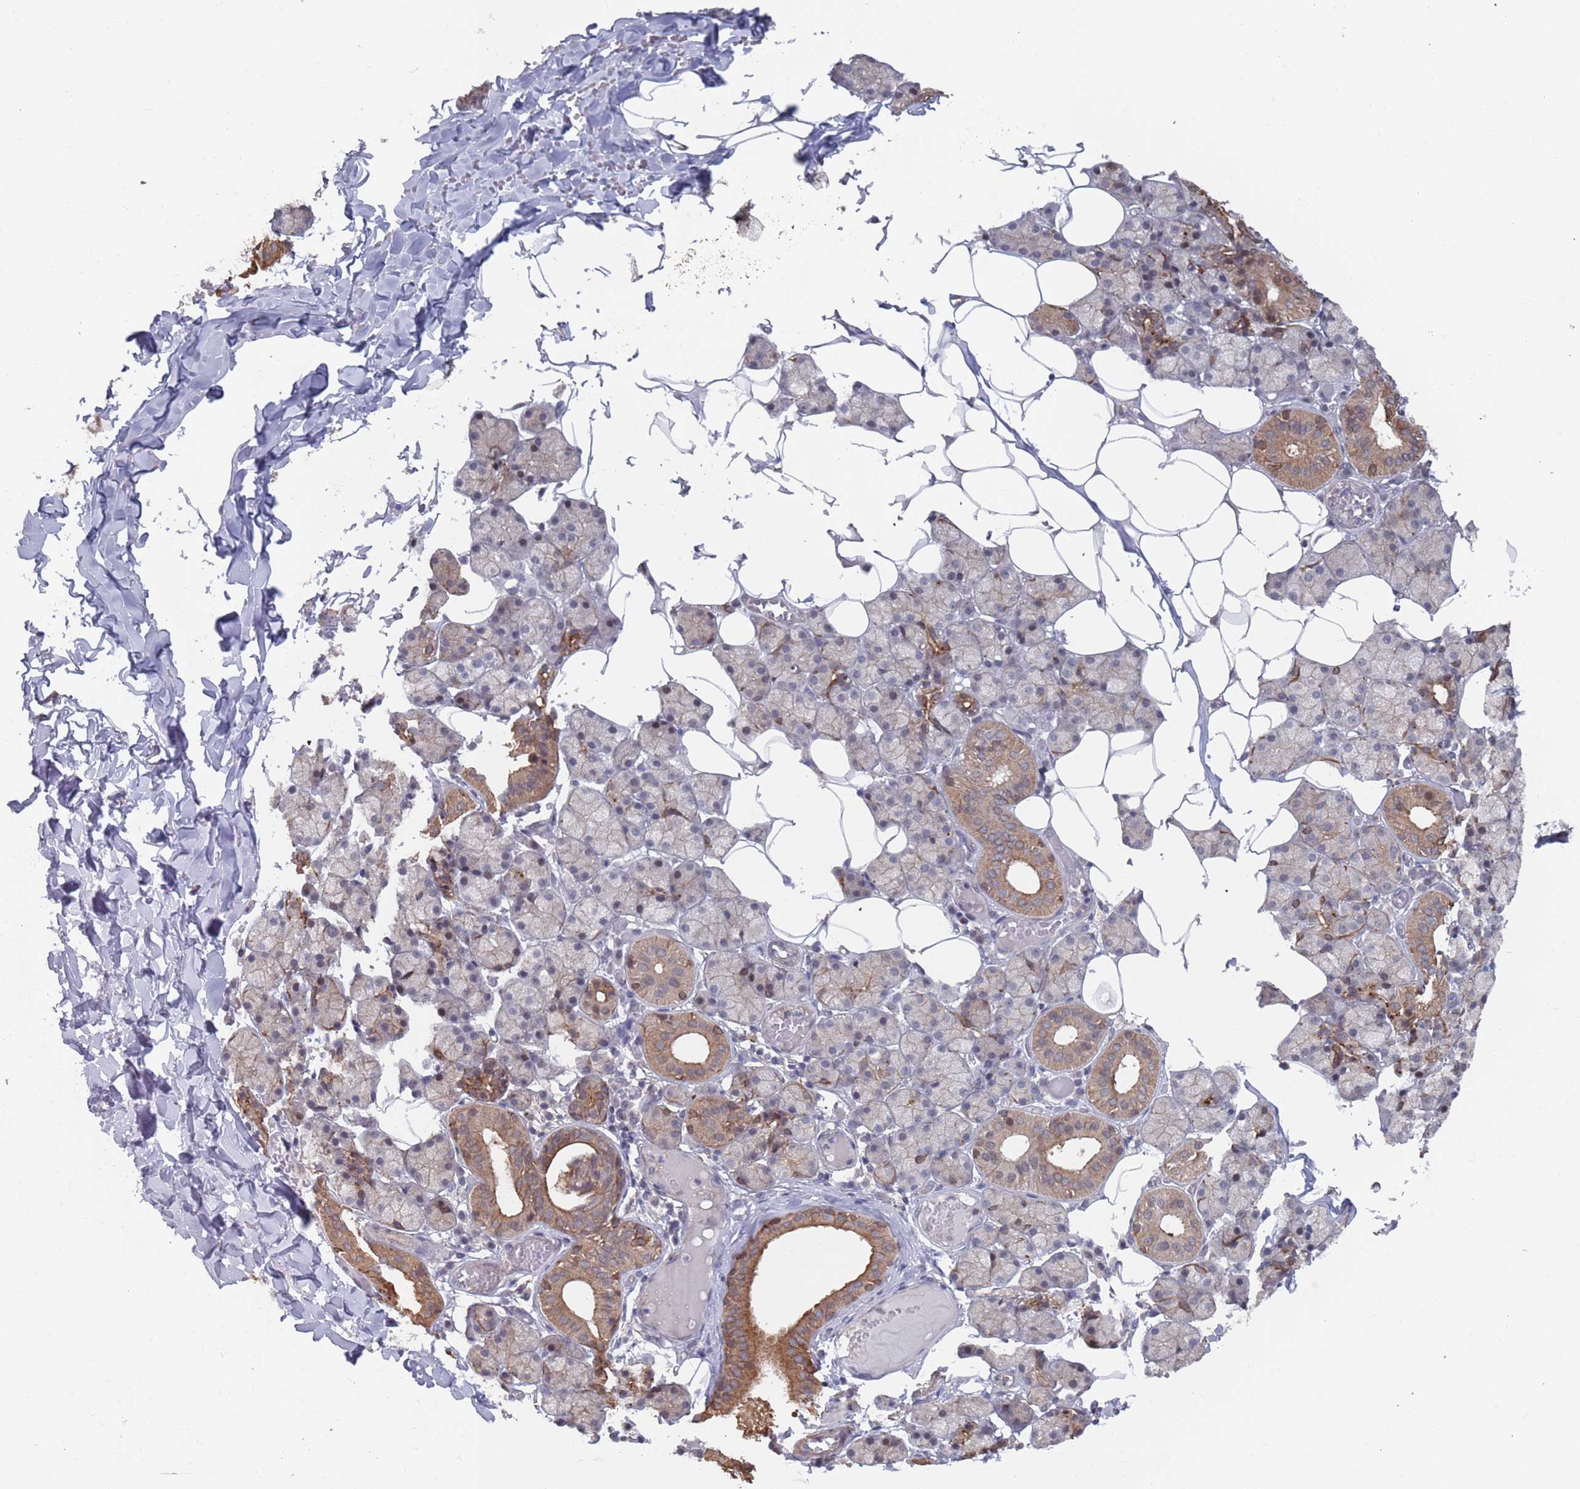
{"staining": {"intensity": "moderate", "quantity": "25%-75%", "location": "cytoplasmic/membranous"}, "tissue": "salivary gland", "cell_type": "Glandular cells", "image_type": "normal", "snomed": [{"axis": "morphology", "description": "Normal tissue, NOS"}, {"axis": "topography", "description": "Salivary gland"}], "caption": "Benign salivary gland reveals moderate cytoplasmic/membranous staining in about 25%-75% of glandular cells, visualized by immunohistochemistry. (brown staining indicates protein expression, while blue staining denotes nuclei).", "gene": "DGKD", "patient": {"sex": "female", "age": 33}}